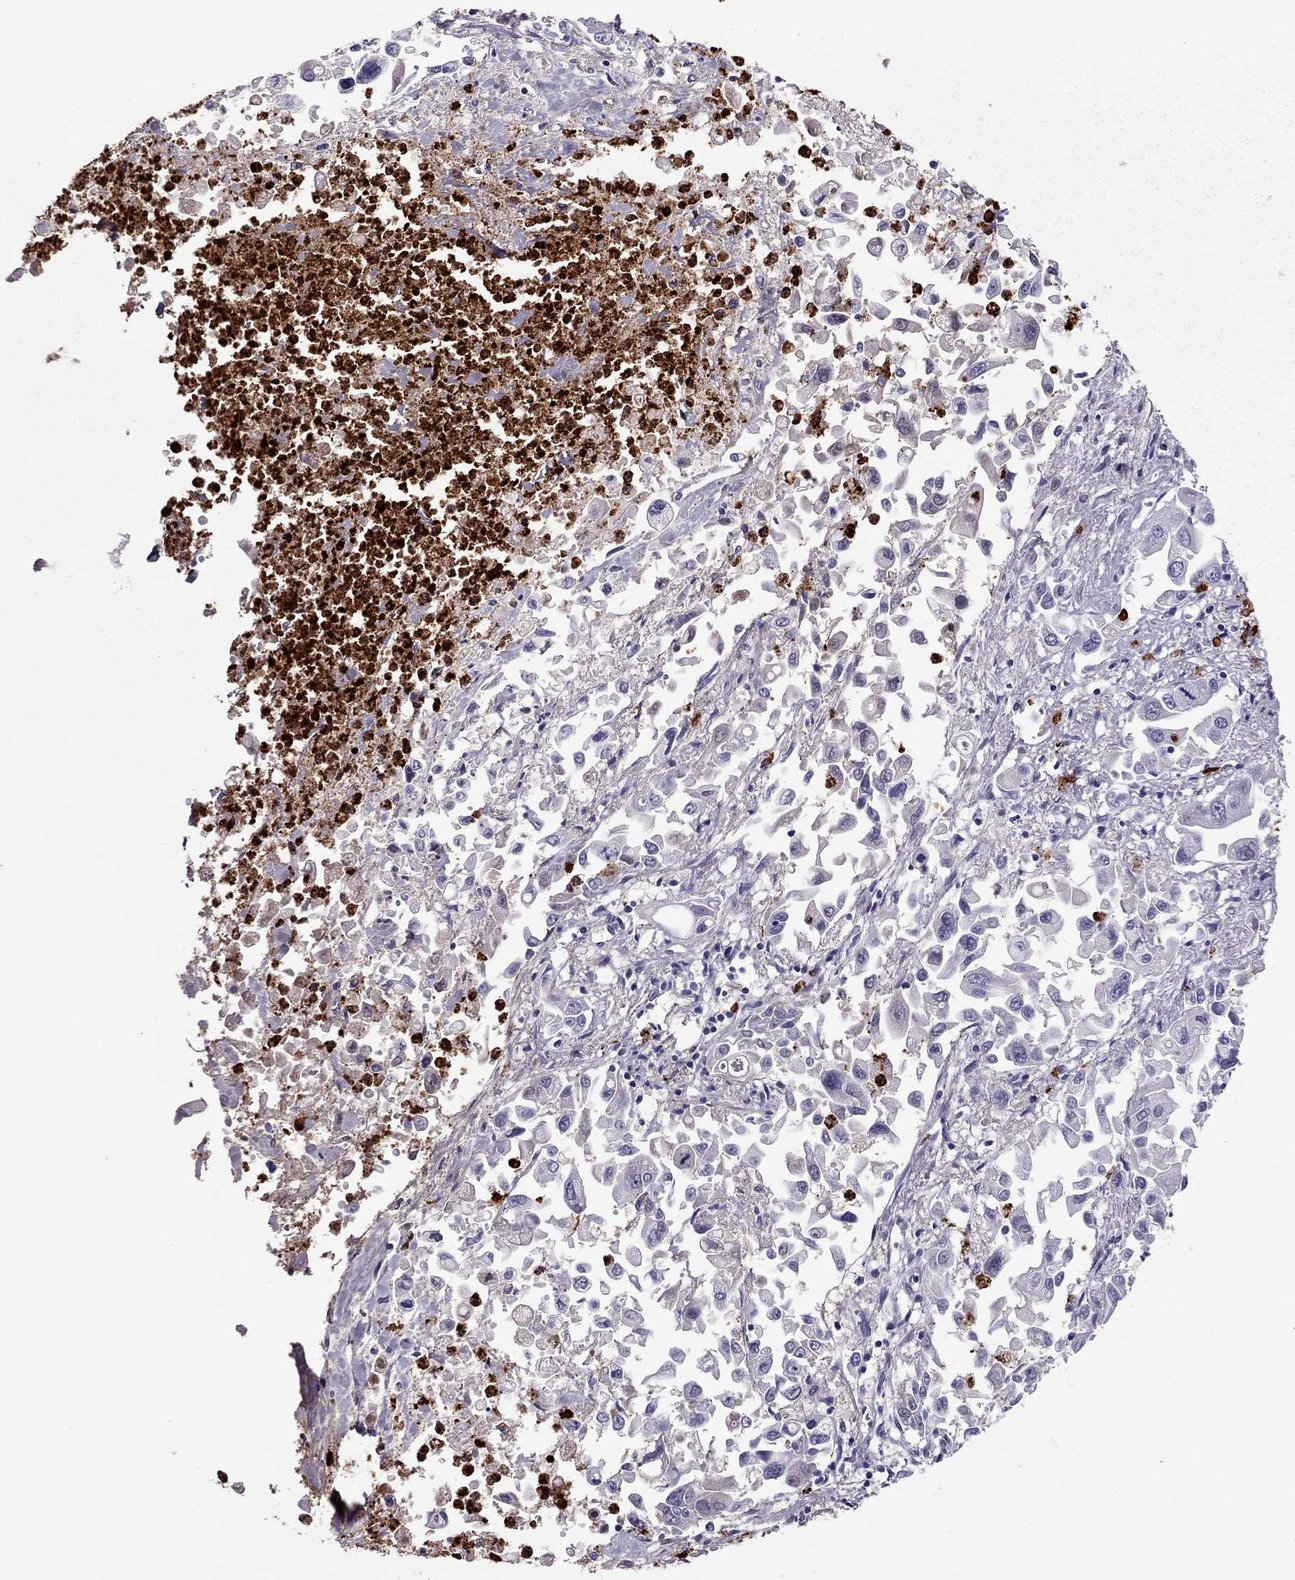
{"staining": {"intensity": "negative", "quantity": "none", "location": "none"}, "tissue": "pancreatic cancer", "cell_type": "Tumor cells", "image_type": "cancer", "snomed": [{"axis": "morphology", "description": "Adenocarcinoma, NOS"}, {"axis": "topography", "description": "Pancreas"}], "caption": "Tumor cells show no significant protein positivity in adenocarcinoma (pancreatic).", "gene": "CCL27", "patient": {"sex": "female", "age": 83}}